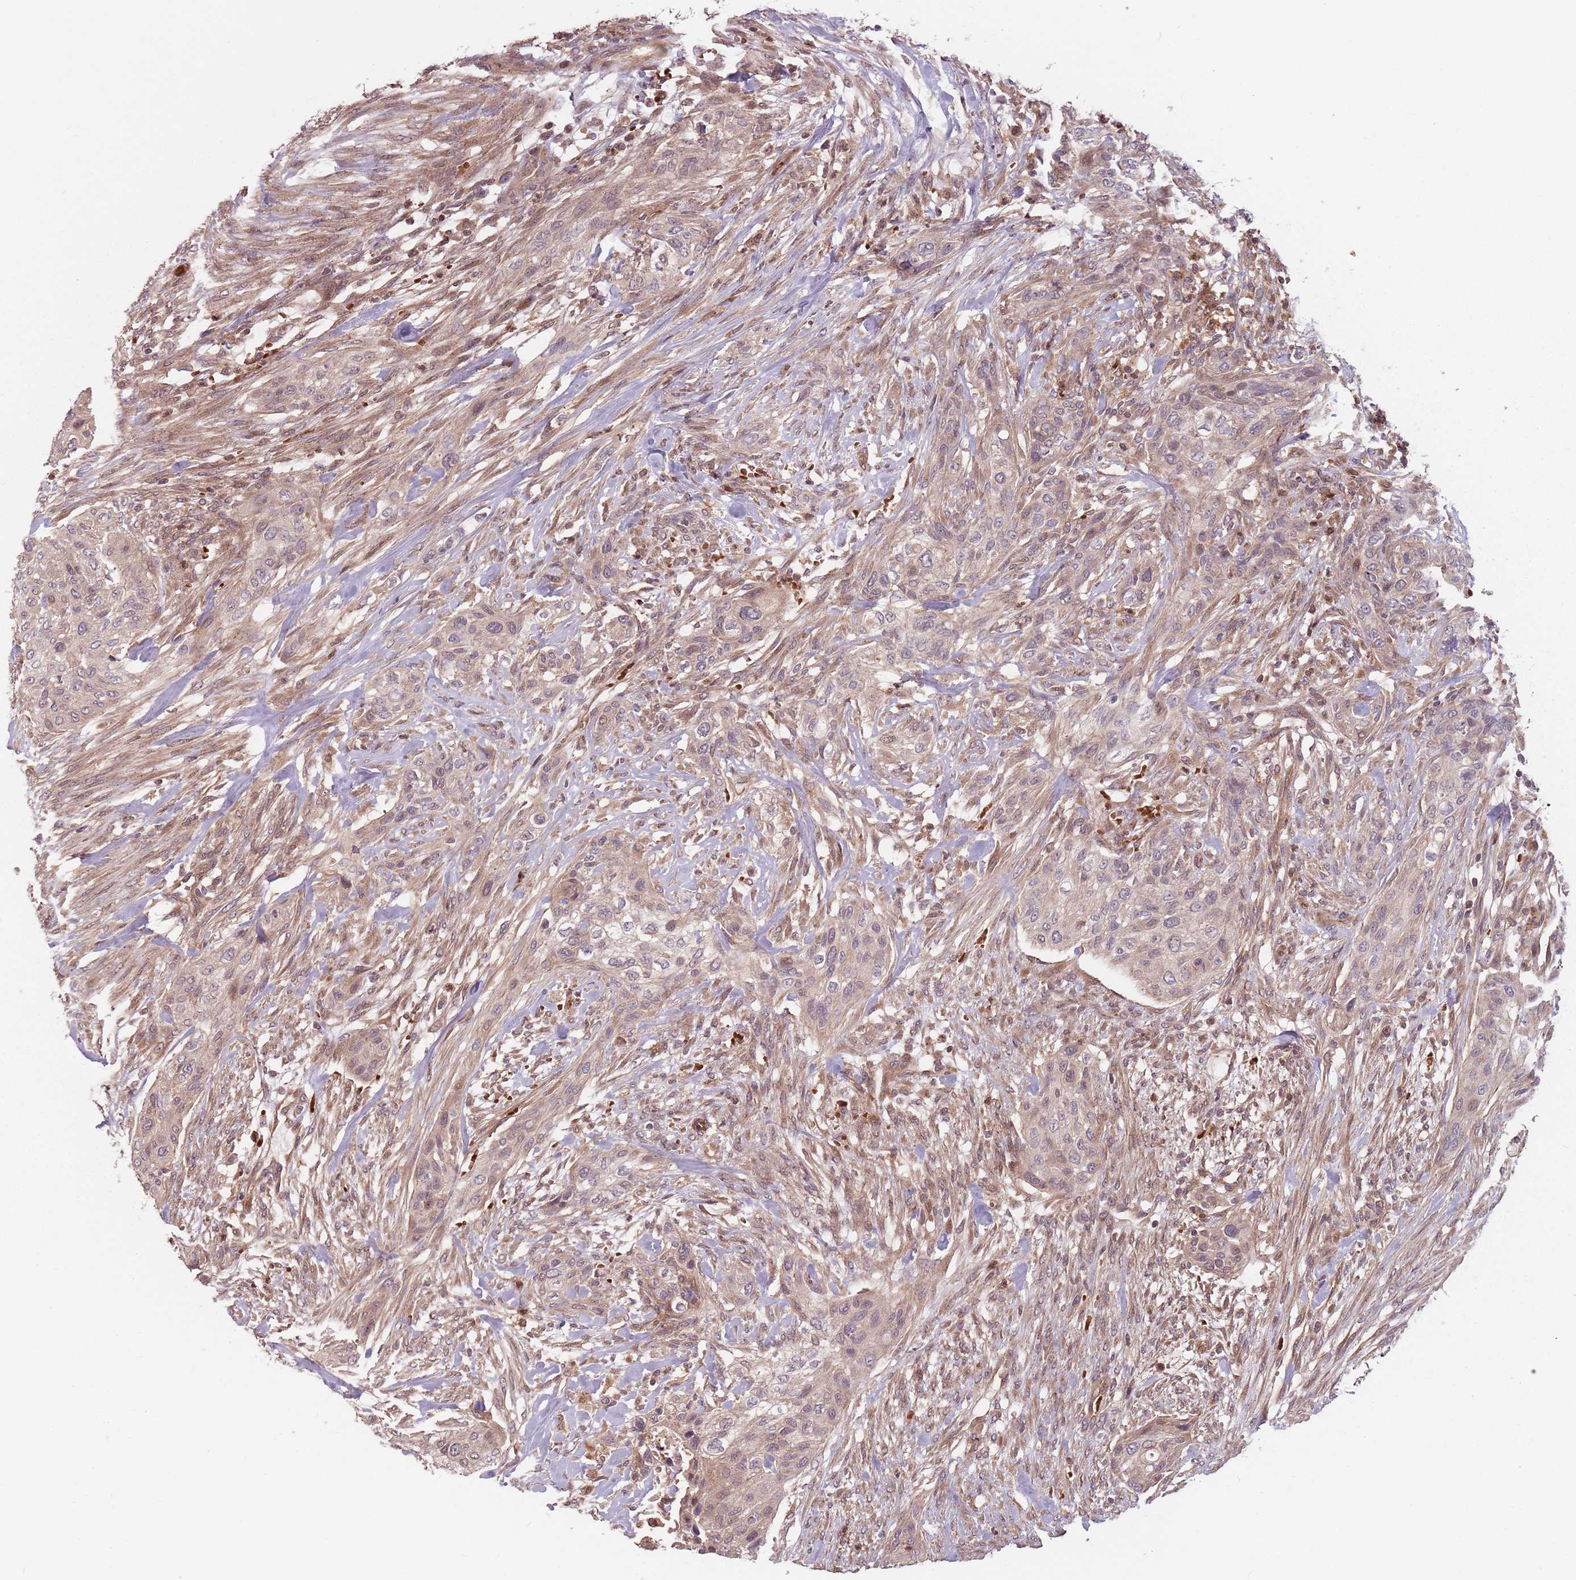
{"staining": {"intensity": "weak", "quantity": "25%-75%", "location": "cytoplasmic/membranous"}, "tissue": "urothelial cancer", "cell_type": "Tumor cells", "image_type": "cancer", "snomed": [{"axis": "morphology", "description": "Urothelial carcinoma, High grade"}, {"axis": "topography", "description": "Urinary bladder"}], "caption": "The immunohistochemical stain highlights weak cytoplasmic/membranous positivity in tumor cells of urothelial carcinoma (high-grade) tissue.", "gene": "GPR180", "patient": {"sex": "male", "age": 35}}